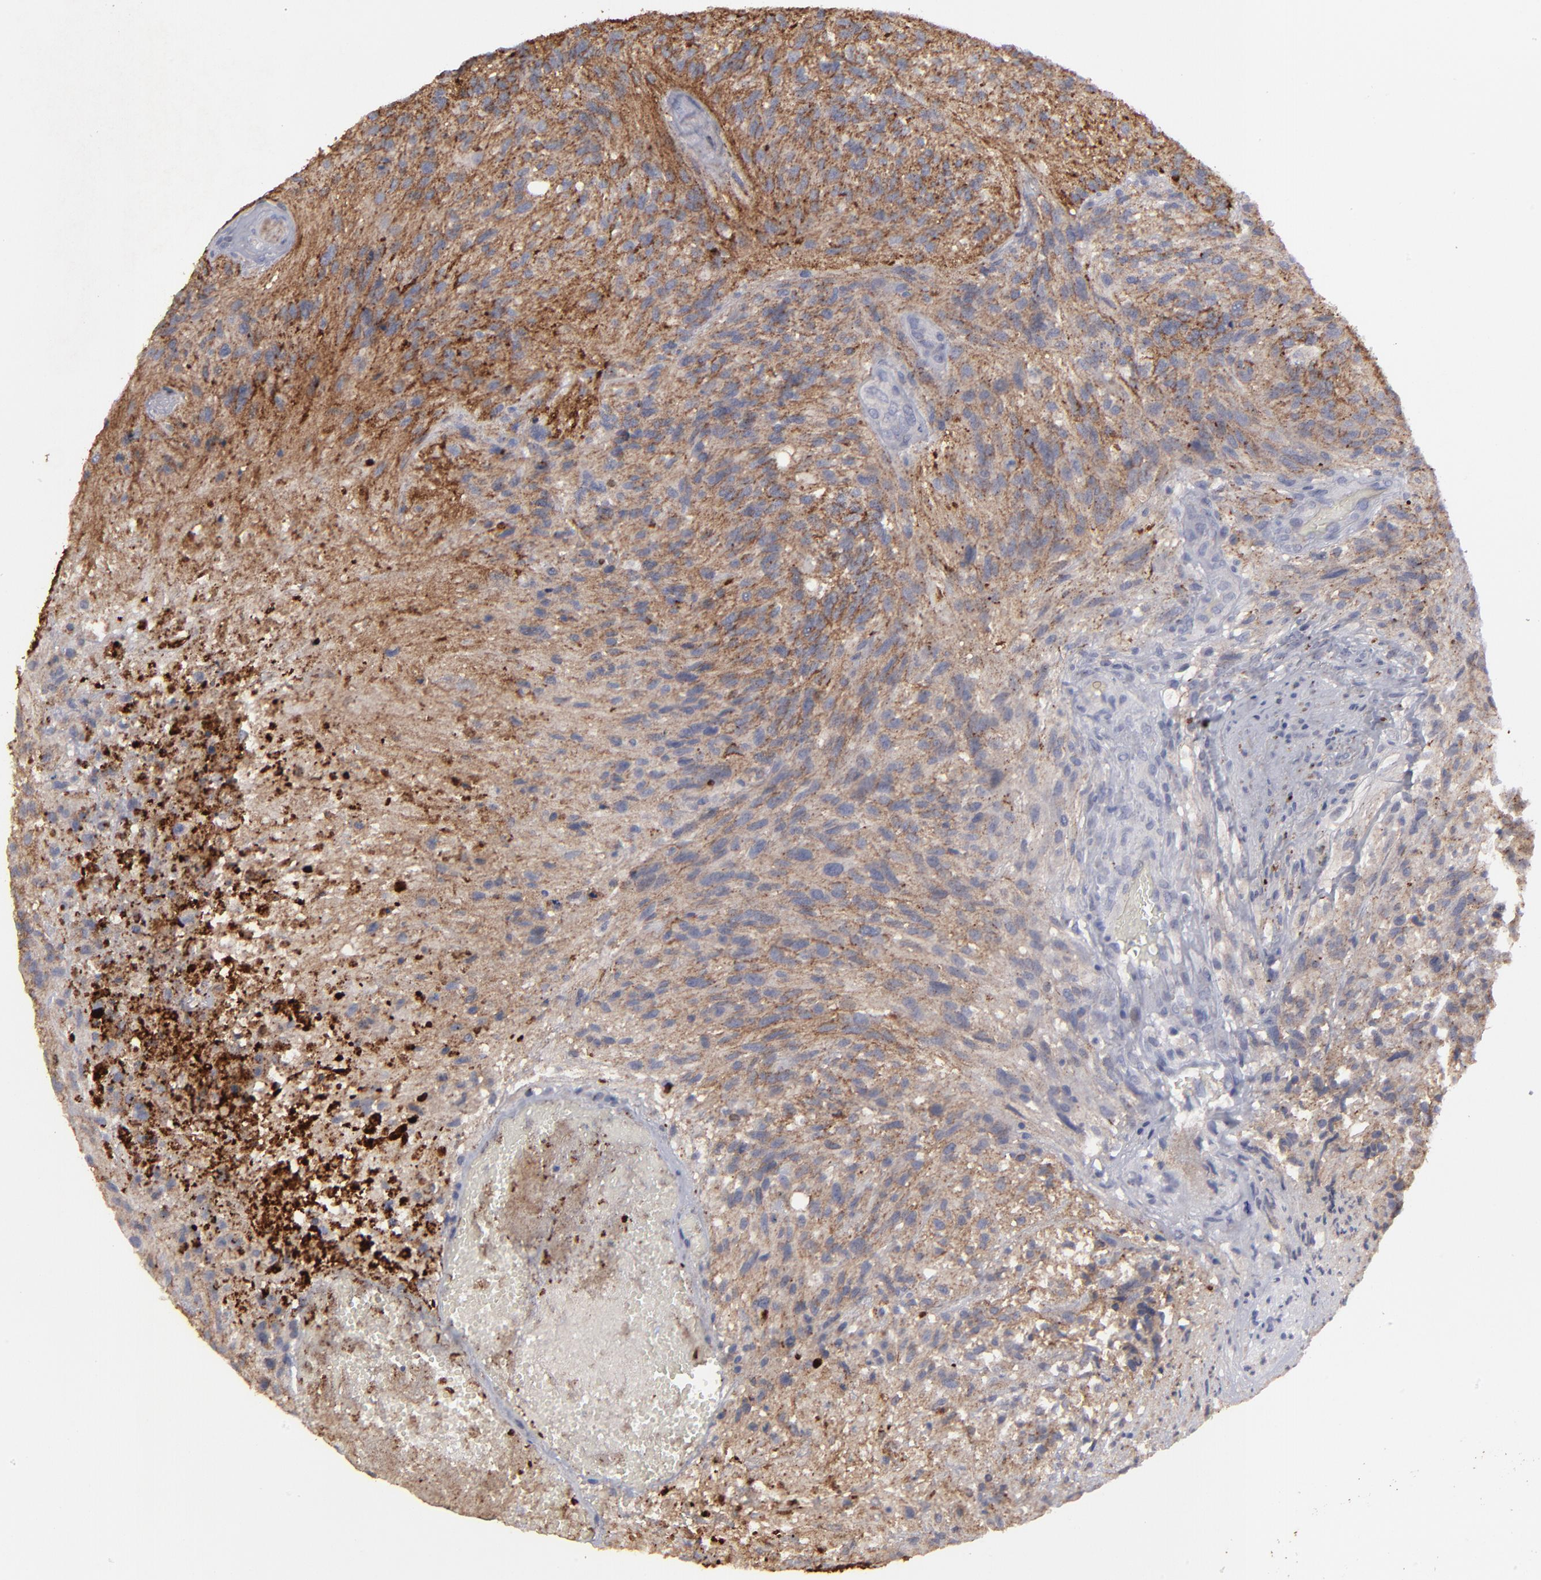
{"staining": {"intensity": "weak", "quantity": "25%-75%", "location": "cytoplasmic/membranous"}, "tissue": "glioma", "cell_type": "Tumor cells", "image_type": "cancer", "snomed": [{"axis": "morphology", "description": "Normal tissue, NOS"}, {"axis": "morphology", "description": "Glioma, malignant, High grade"}, {"axis": "topography", "description": "Cerebral cortex"}], "caption": "The immunohistochemical stain shows weak cytoplasmic/membranous positivity in tumor cells of glioma tissue.", "gene": "GPM6B", "patient": {"sex": "male", "age": 75}}